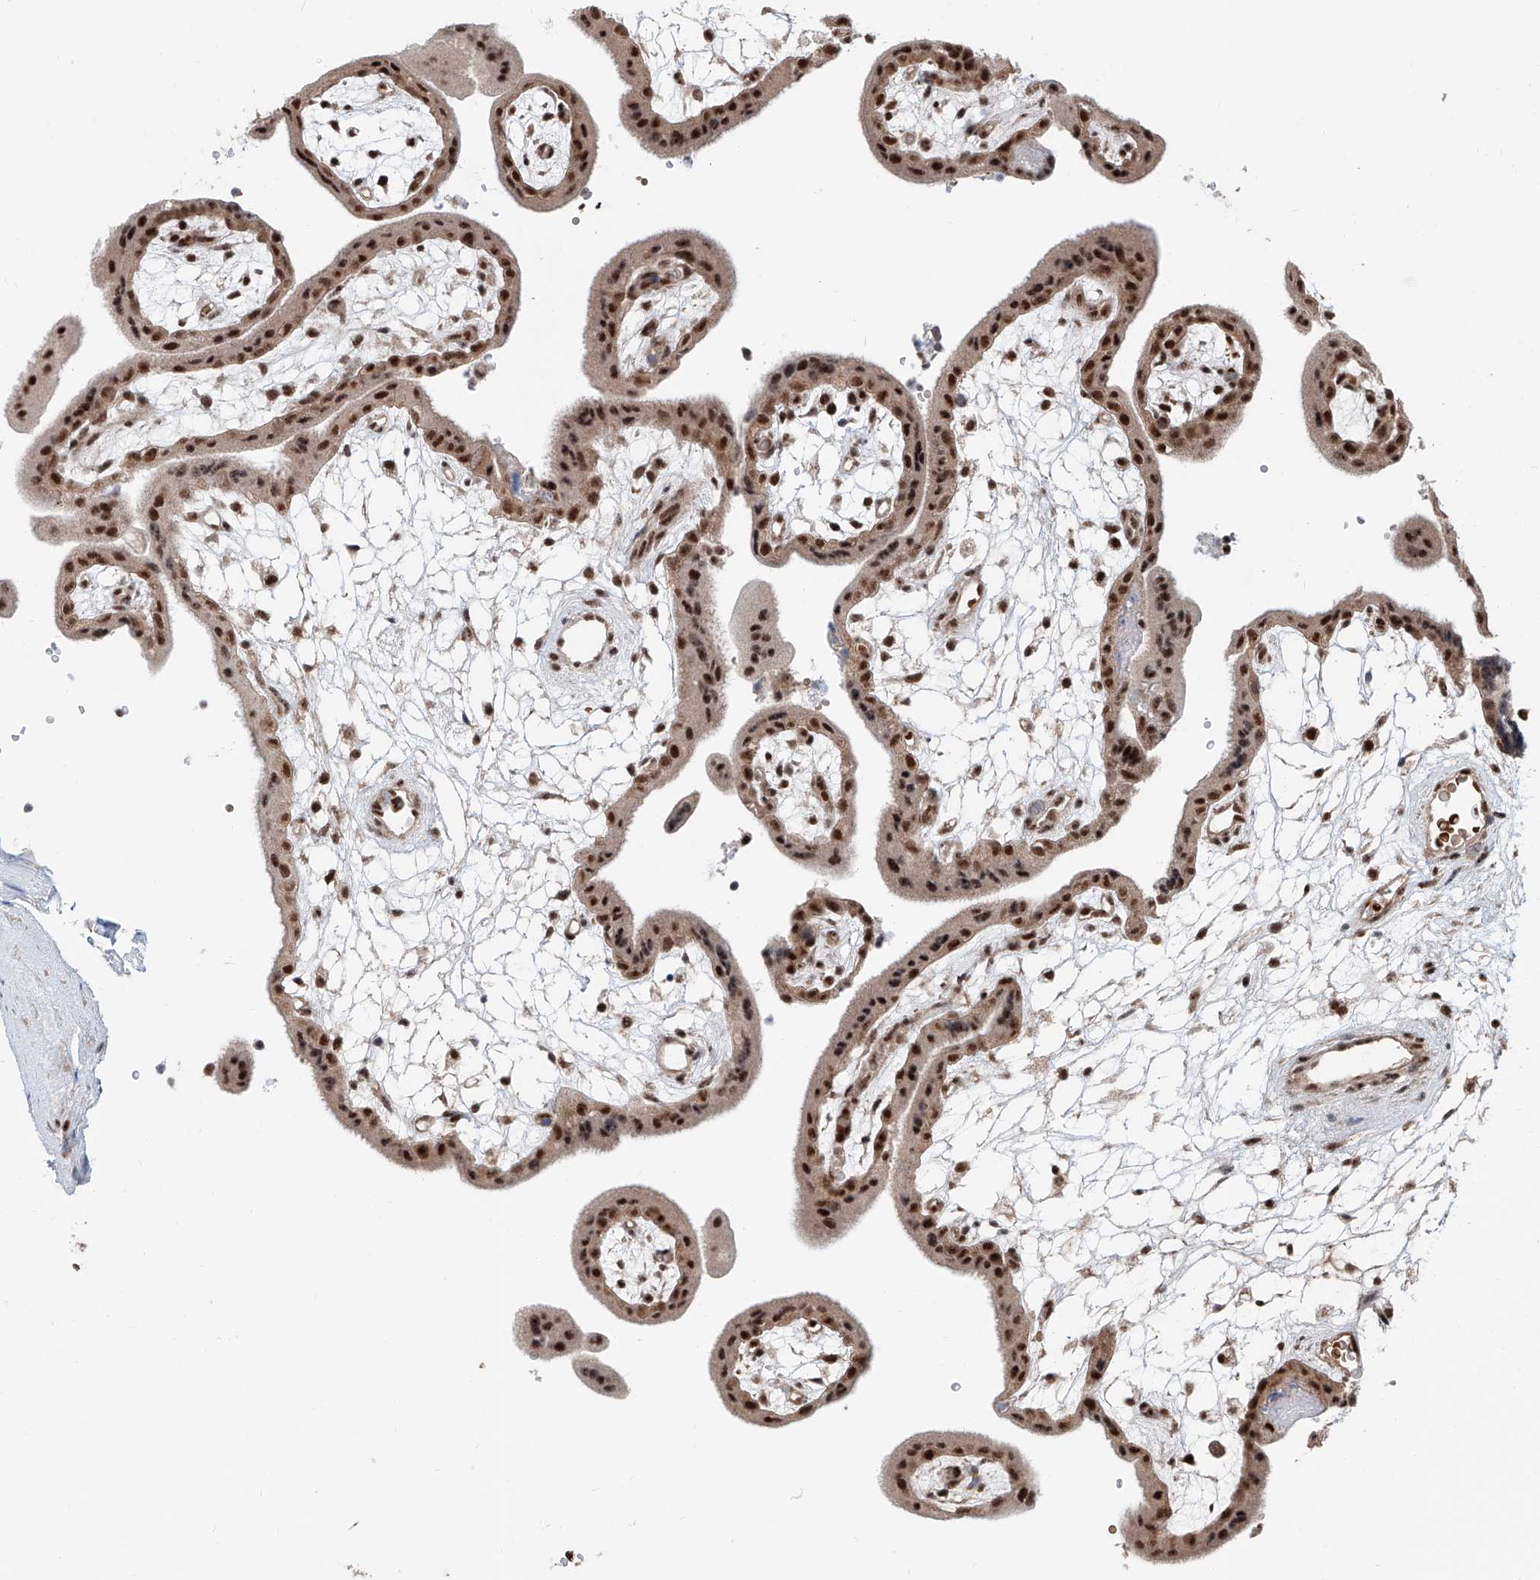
{"staining": {"intensity": "moderate", "quantity": ">75%", "location": "nuclear"}, "tissue": "placenta", "cell_type": "Decidual cells", "image_type": "normal", "snomed": [{"axis": "morphology", "description": "Normal tissue, NOS"}, {"axis": "topography", "description": "Placenta"}], "caption": "This image shows immunohistochemistry staining of normal human placenta, with medium moderate nuclear positivity in about >75% of decidual cells.", "gene": "SDE2", "patient": {"sex": "female", "age": 18}}